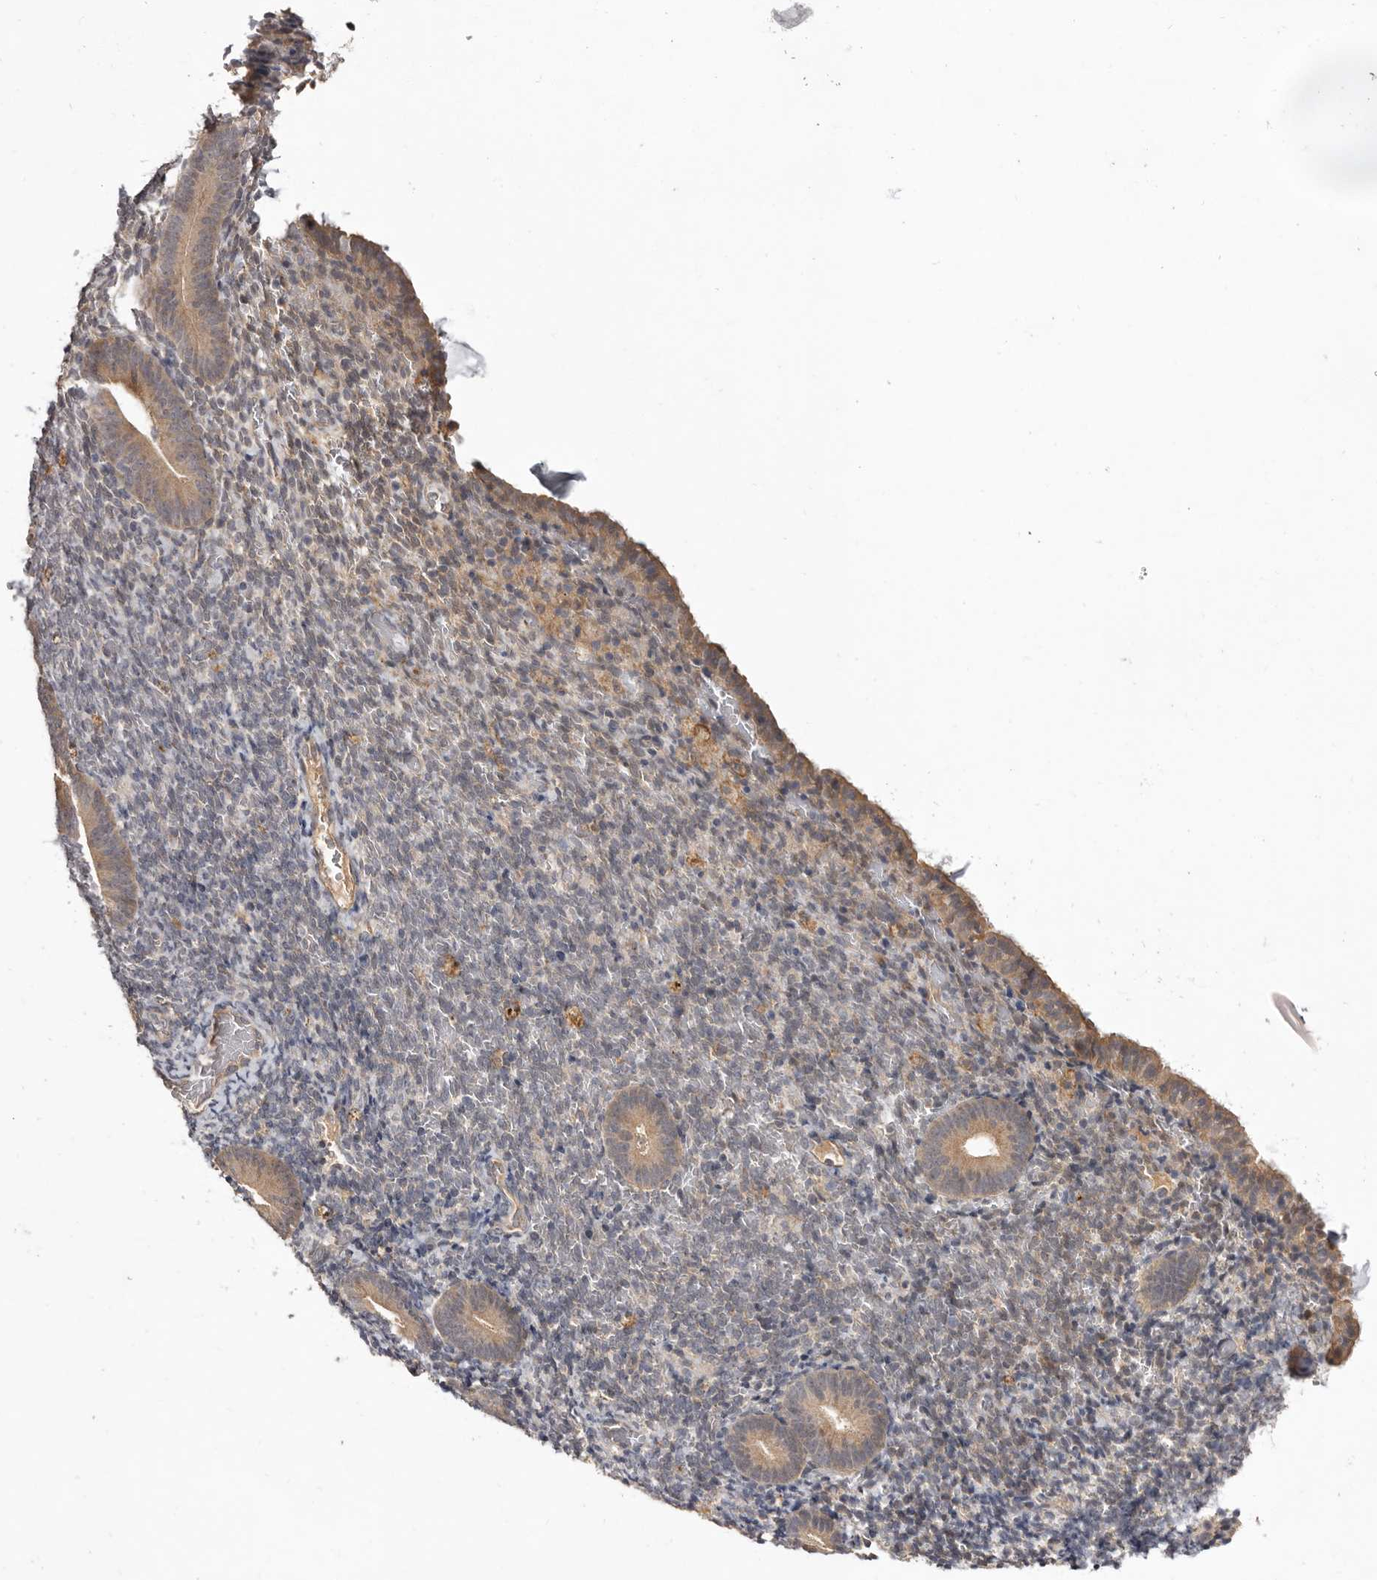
{"staining": {"intensity": "weak", "quantity": "<25%", "location": "cytoplasmic/membranous"}, "tissue": "endometrium", "cell_type": "Cells in endometrial stroma", "image_type": "normal", "snomed": [{"axis": "morphology", "description": "Normal tissue, NOS"}, {"axis": "topography", "description": "Endometrium"}], "caption": "Protein analysis of unremarkable endometrium exhibits no significant expression in cells in endometrial stroma. (DAB immunohistochemistry visualized using brightfield microscopy, high magnification).", "gene": "INAVA", "patient": {"sex": "female", "age": 51}}